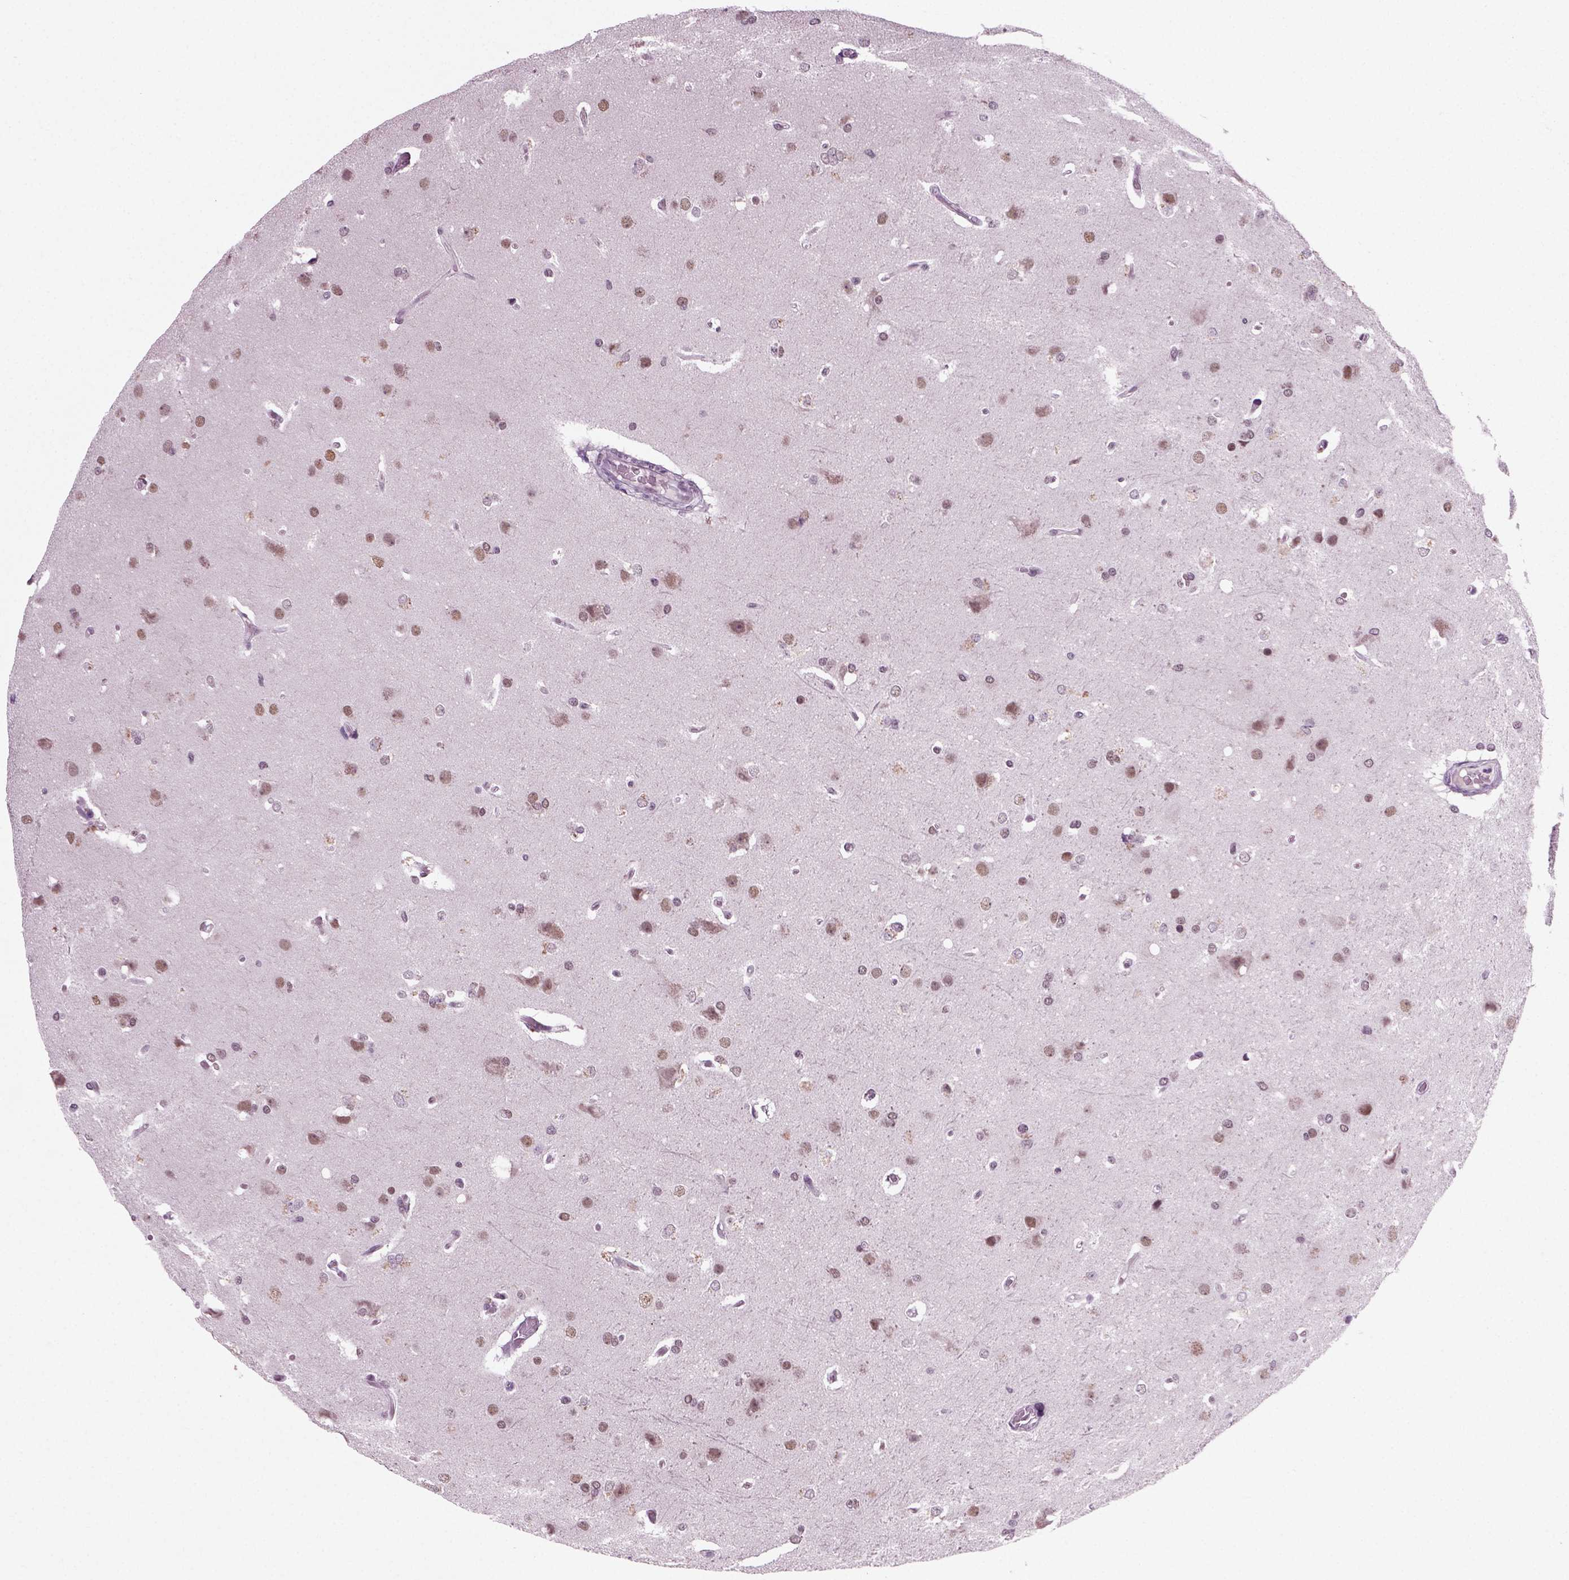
{"staining": {"intensity": "moderate", "quantity": "25%-75%", "location": "nuclear"}, "tissue": "glioma", "cell_type": "Tumor cells", "image_type": "cancer", "snomed": [{"axis": "morphology", "description": "Glioma, malignant, High grade"}, {"axis": "topography", "description": "Brain"}], "caption": "Tumor cells exhibit medium levels of moderate nuclear expression in approximately 25%-75% of cells in malignant glioma (high-grade).", "gene": "RCOR3", "patient": {"sex": "male", "age": 68}}